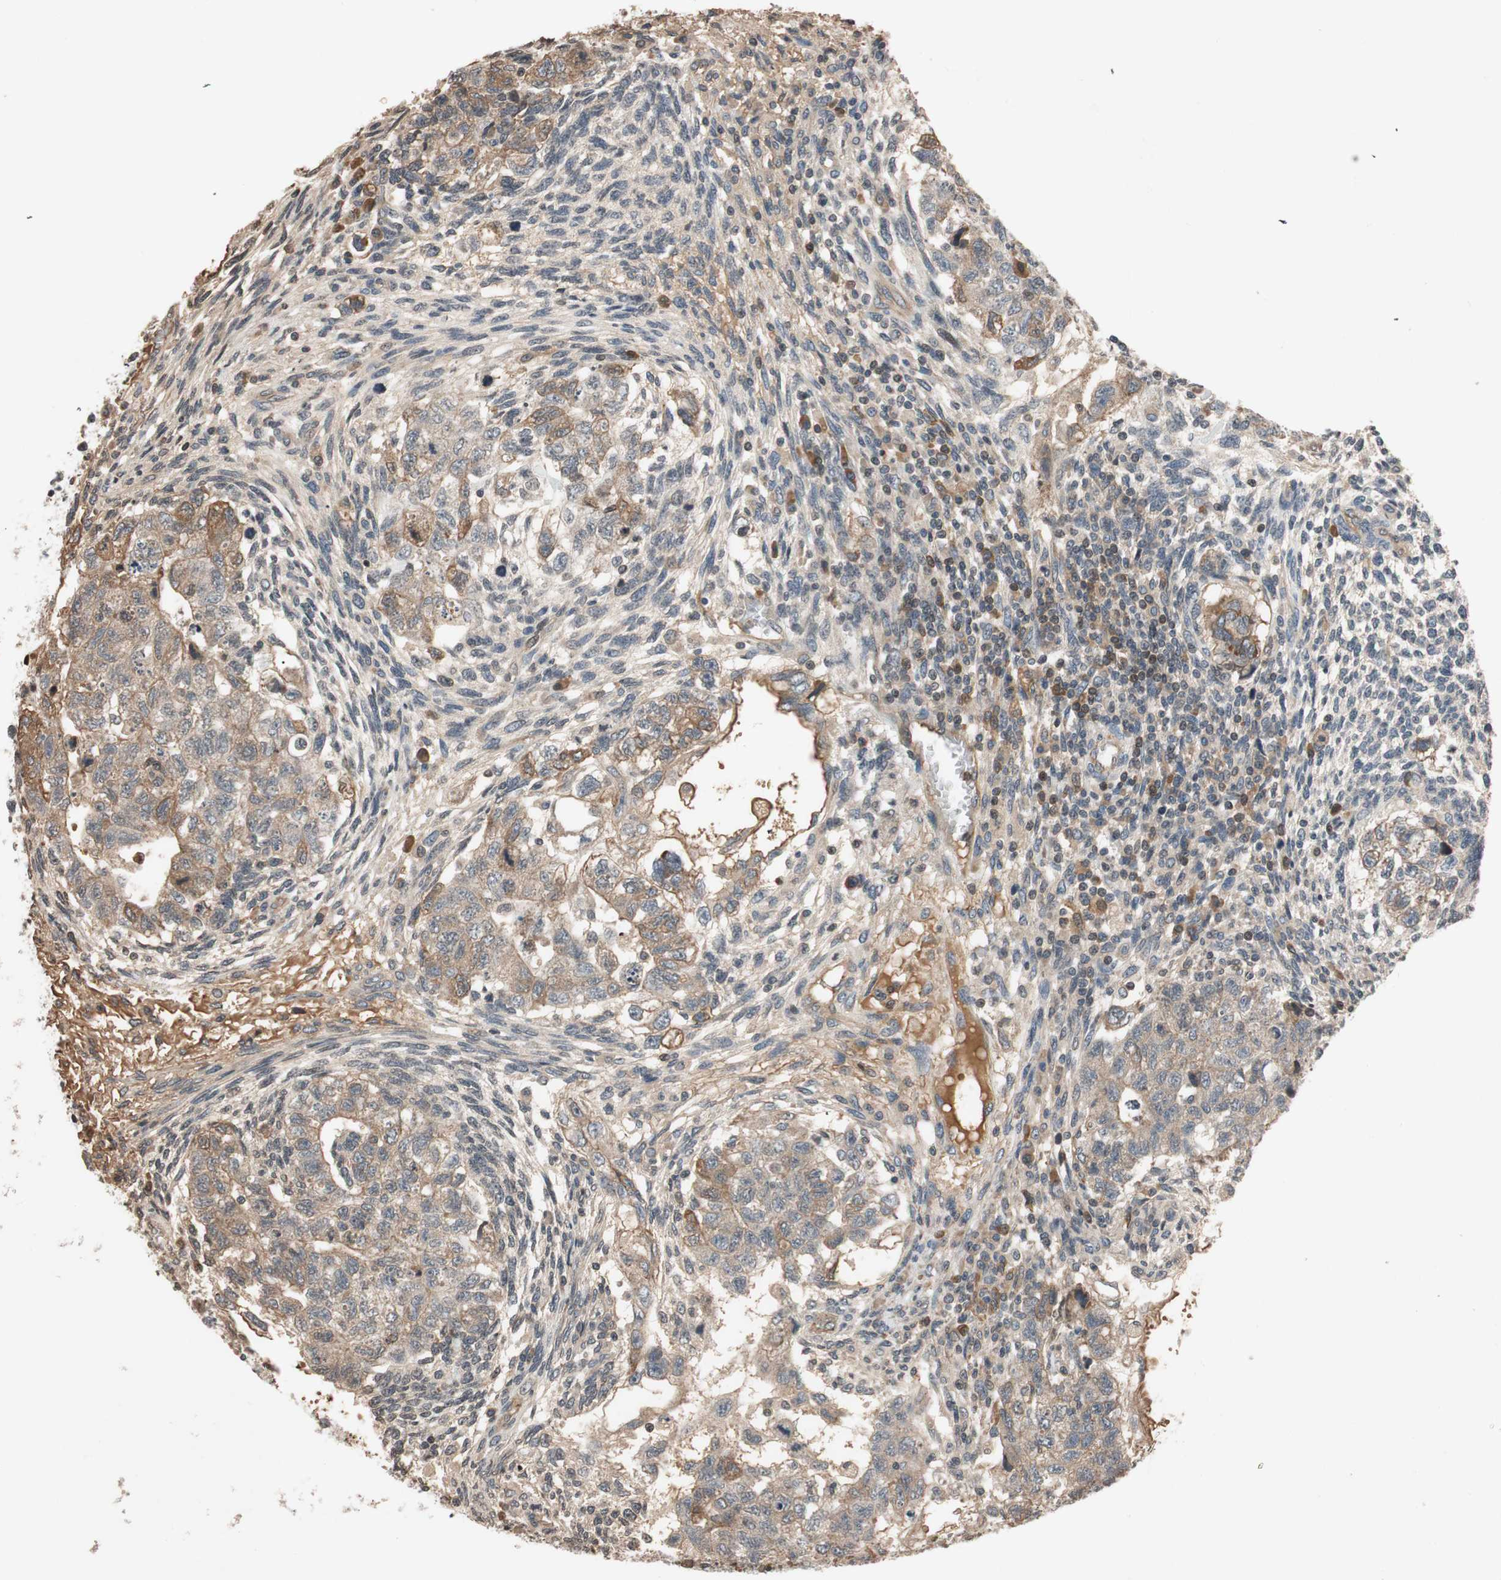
{"staining": {"intensity": "weak", "quantity": ">75%", "location": "cytoplasmic/membranous"}, "tissue": "testis cancer", "cell_type": "Tumor cells", "image_type": "cancer", "snomed": [{"axis": "morphology", "description": "Normal tissue, NOS"}, {"axis": "morphology", "description": "Carcinoma, Embryonal, NOS"}, {"axis": "topography", "description": "Testis"}], "caption": "Weak cytoplasmic/membranous positivity is seen in about >75% of tumor cells in testis cancer.", "gene": "GCLM", "patient": {"sex": "male", "age": 36}}